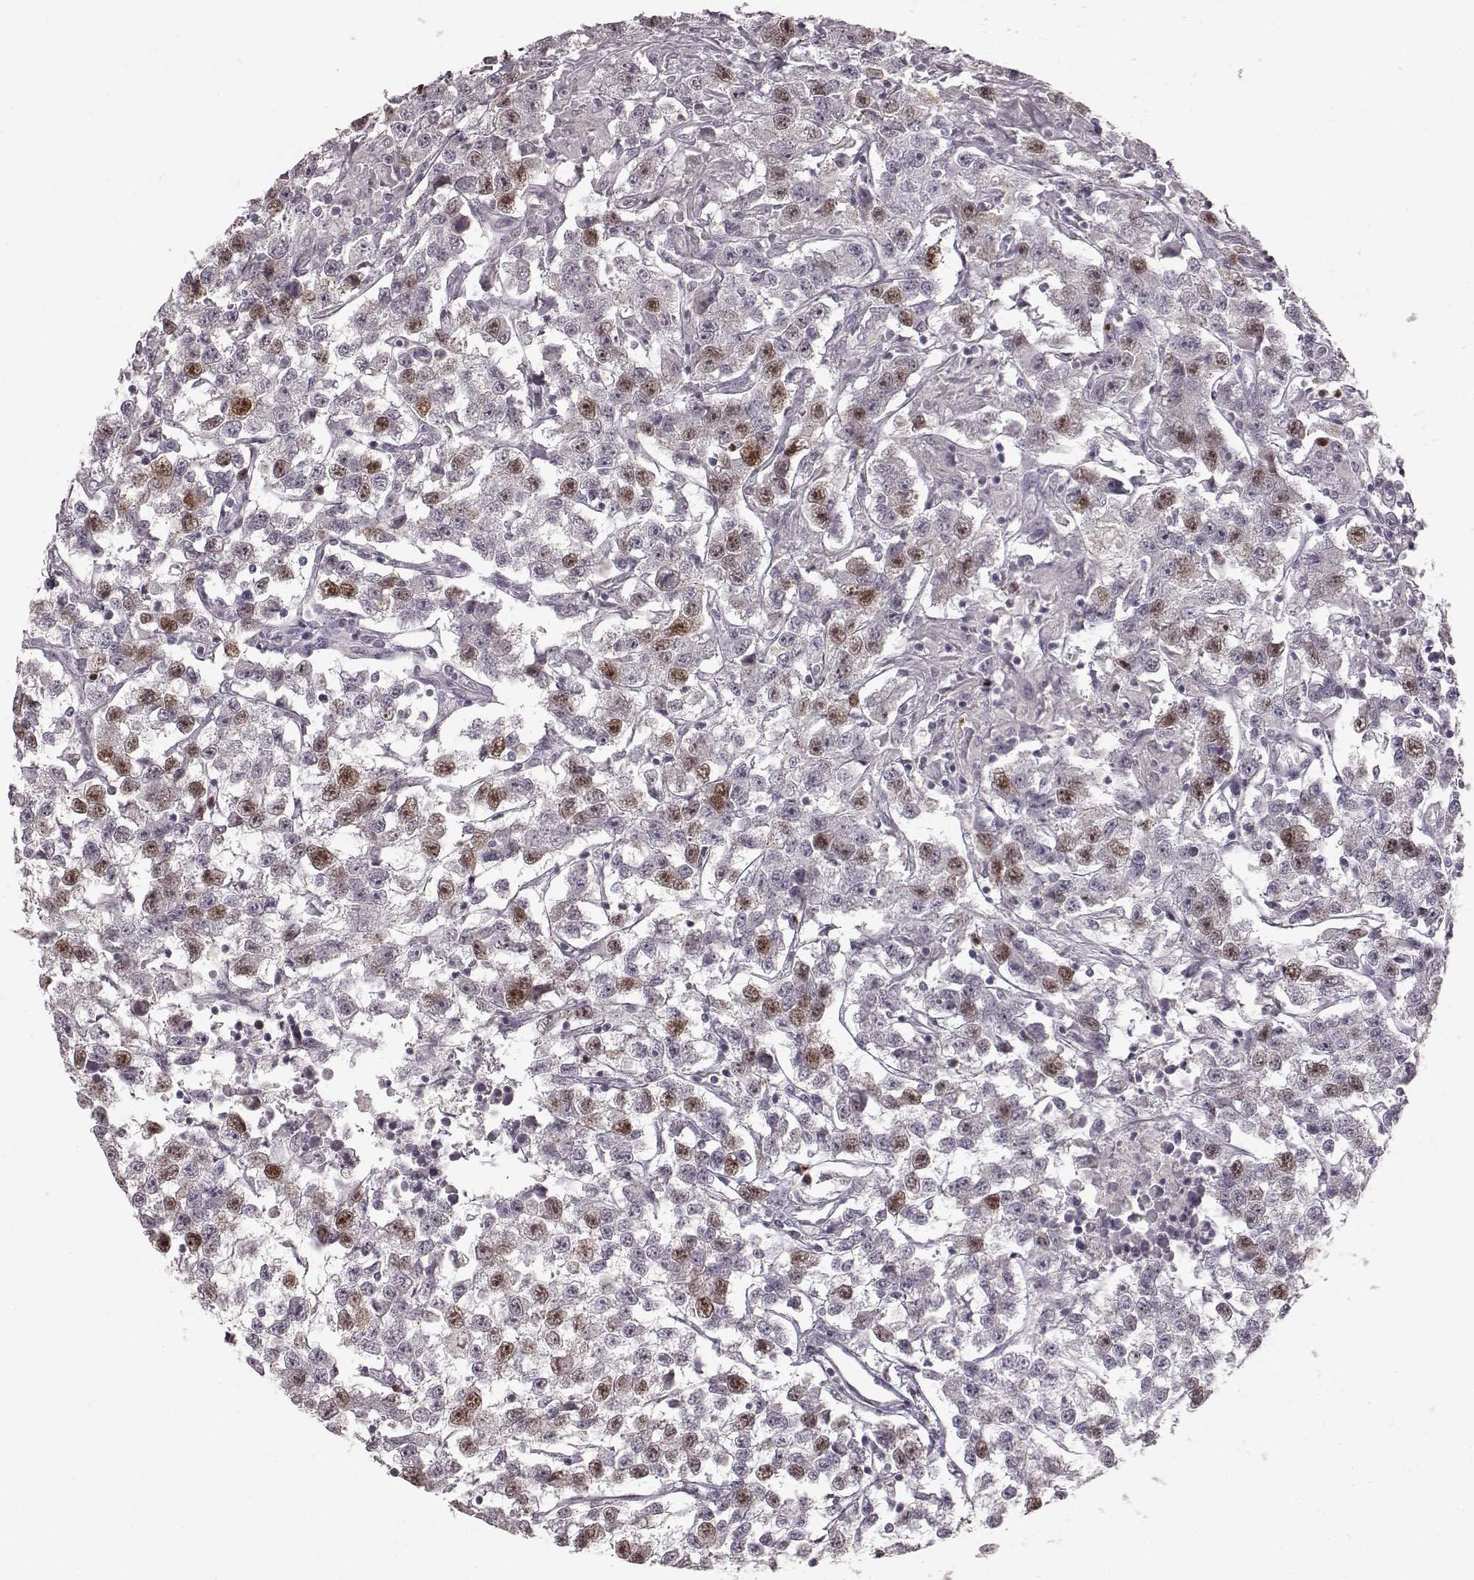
{"staining": {"intensity": "moderate", "quantity": "<25%", "location": "nuclear"}, "tissue": "testis cancer", "cell_type": "Tumor cells", "image_type": "cancer", "snomed": [{"axis": "morphology", "description": "Seminoma, NOS"}, {"axis": "topography", "description": "Testis"}], "caption": "Immunohistochemical staining of testis cancer (seminoma) exhibits moderate nuclear protein staining in about <25% of tumor cells.", "gene": "CCNA2", "patient": {"sex": "male", "age": 59}}